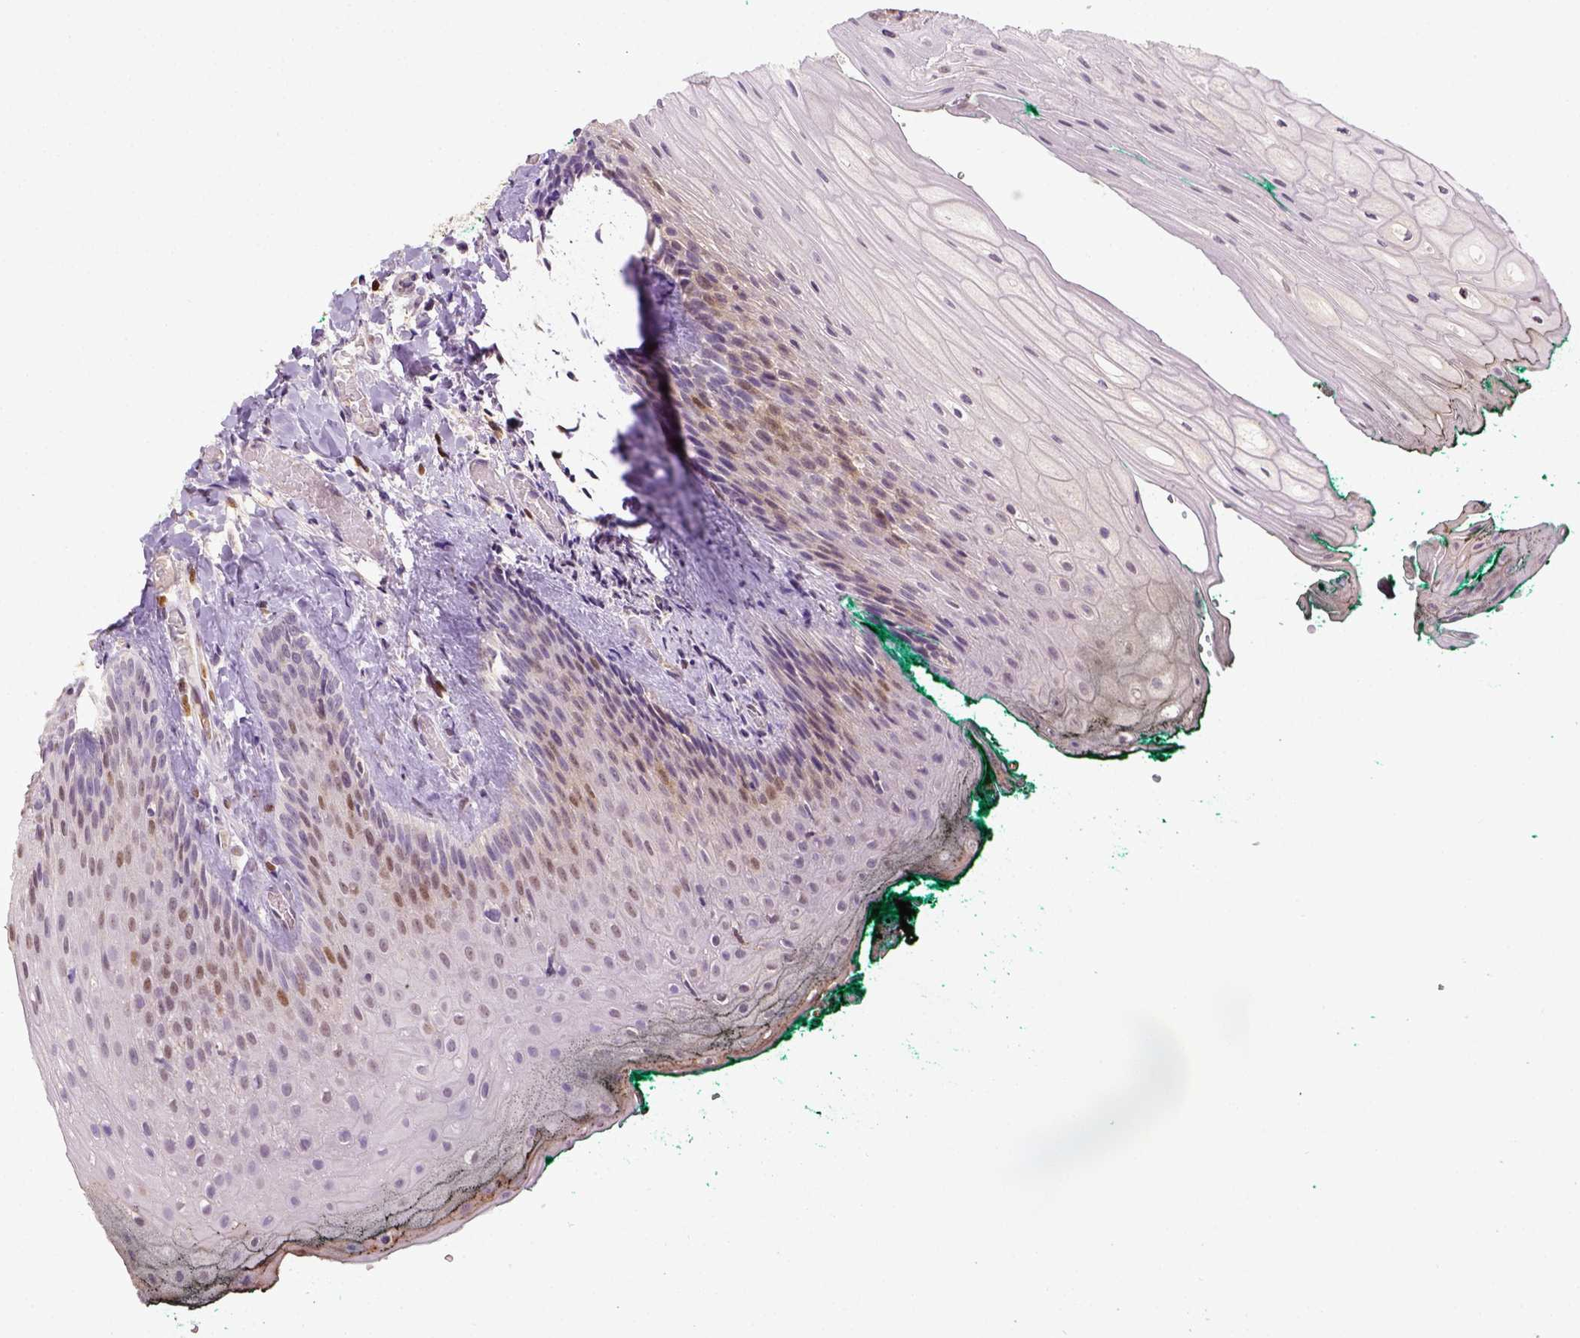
{"staining": {"intensity": "moderate", "quantity": "25%-75%", "location": "nuclear"}, "tissue": "oral mucosa", "cell_type": "Squamous epithelial cells", "image_type": "normal", "snomed": [{"axis": "morphology", "description": "Normal tissue, NOS"}, {"axis": "topography", "description": "Oral tissue"}, {"axis": "topography", "description": "Head-Neck"}], "caption": "IHC photomicrograph of unremarkable oral mucosa: human oral mucosa stained using immunohistochemistry (IHC) demonstrates medium levels of moderate protein expression localized specifically in the nuclear of squamous epithelial cells, appearing as a nuclear brown color.", "gene": "CDKN1A", "patient": {"sex": "female", "age": 68}}